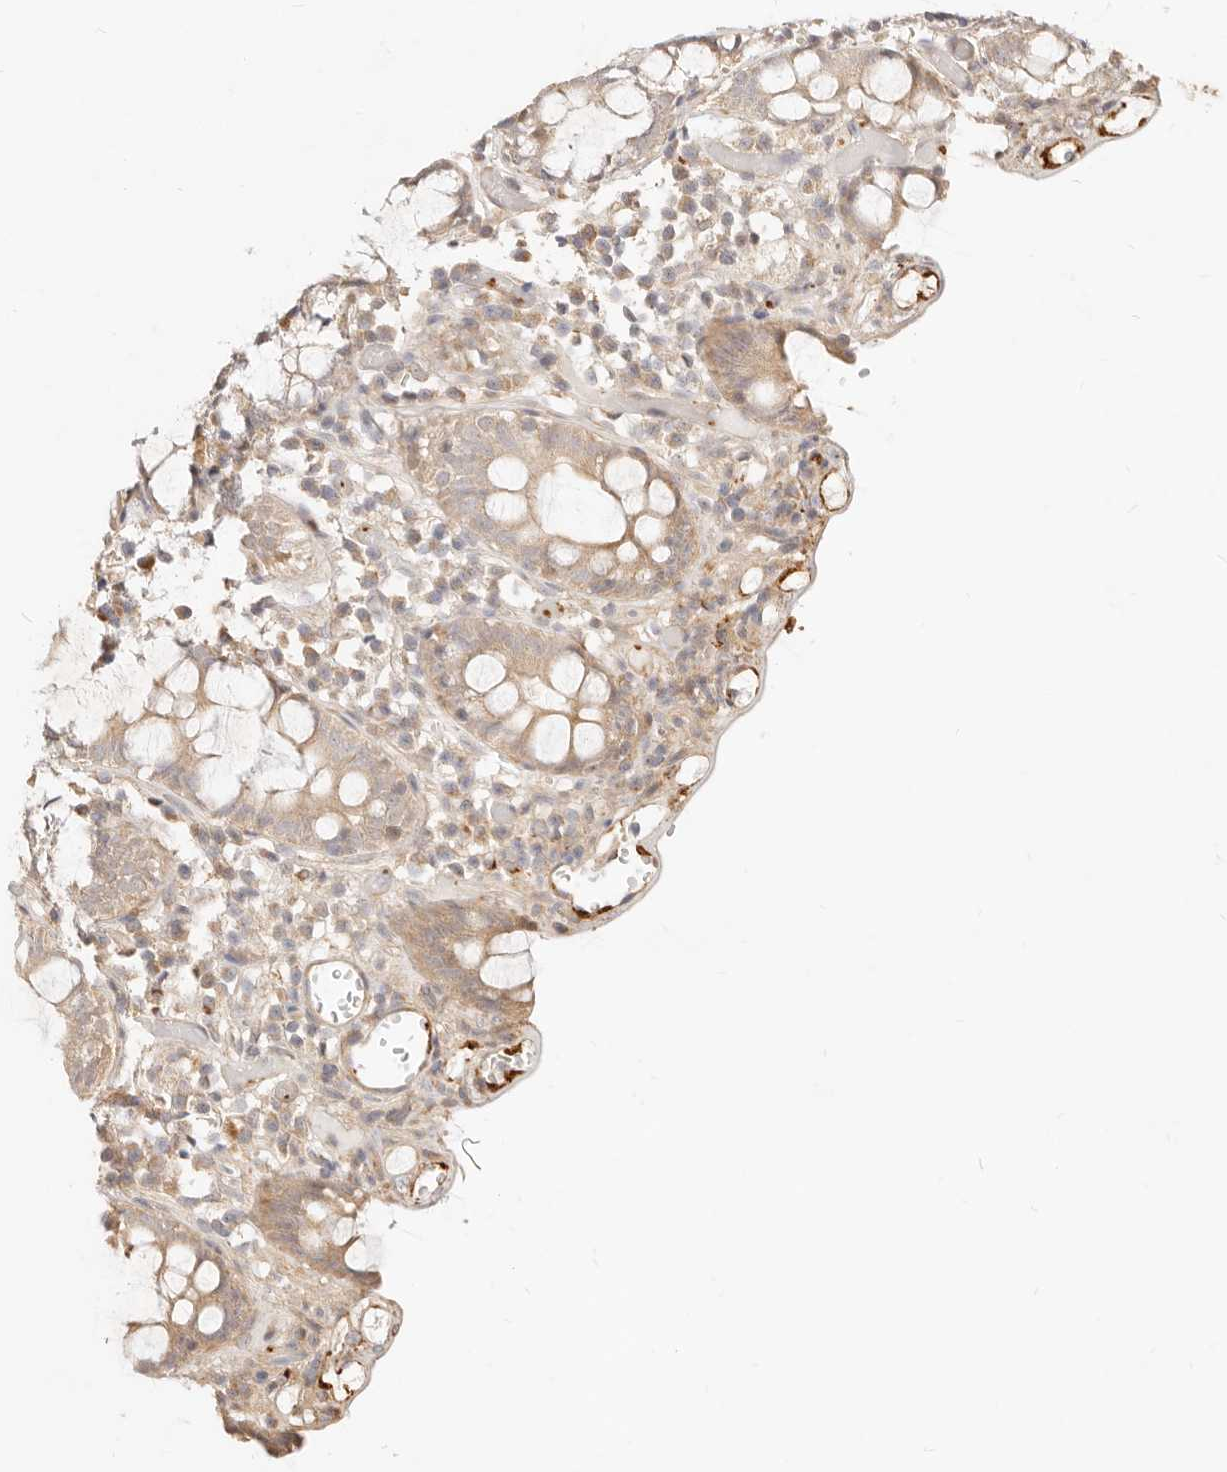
{"staining": {"intensity": "weak", "quantity": ">75%", "location": "cytoplasmic/membranous"}, "tissue": "colon", "cell_type": "Endothelial cells", "image_type": "normal", "snomed": [{"axis": "morphology", "description": "Normal tissue, NOS"}, {"axis": "topography", "description": "Colon"}], "caption": "Endothelial cells exhibit low levels of weak cytoplasmic/membranous staining in about >75% of cells in benign human colon.", "gene": "UBXN10", "patient": {"sex": "male", "age": 14}}